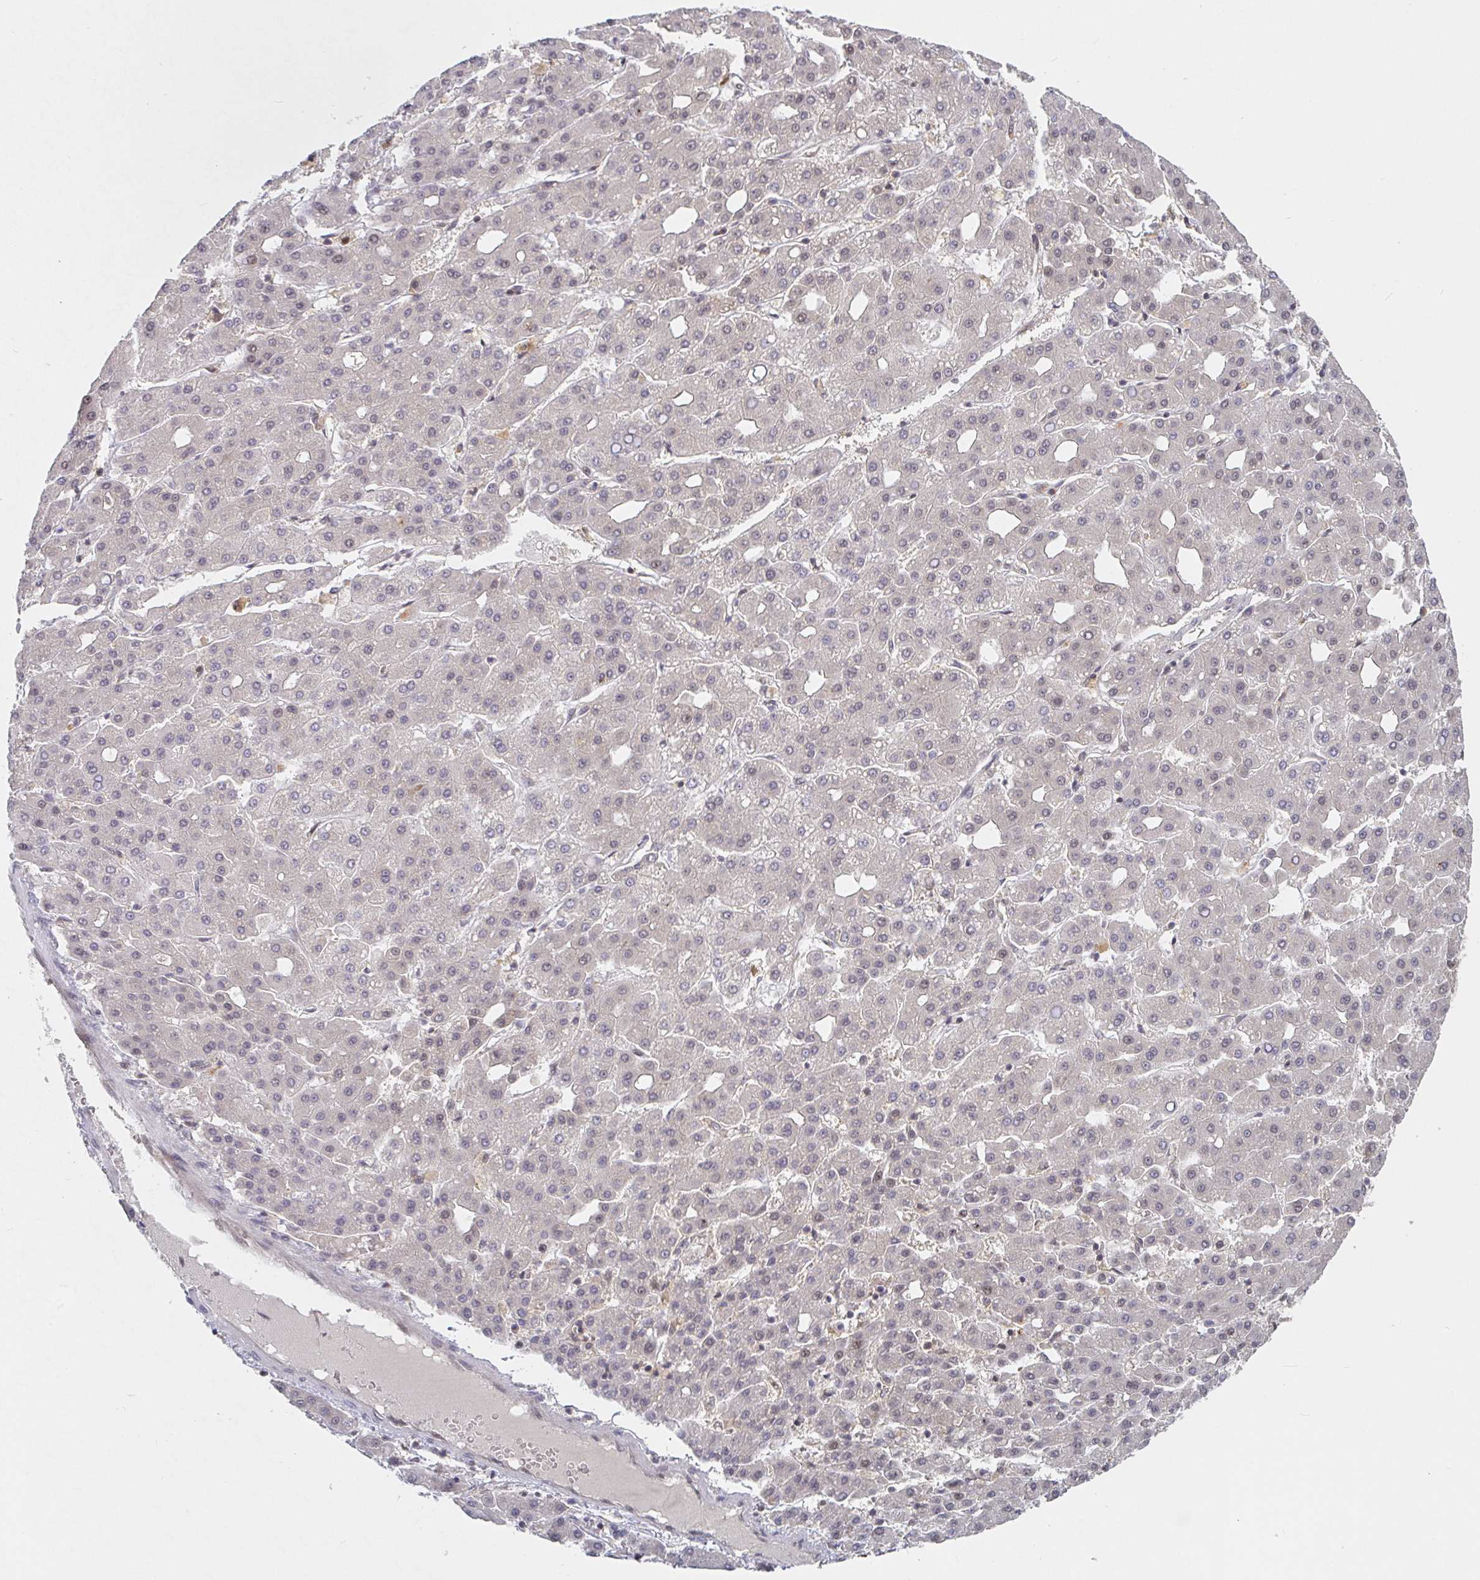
{"staining": {"intensity": "negative", "quantity": "none", "location": "none"}, "tissue": "liver cancer", "cell_type": "Tumor cells", "image_type": "cancer", "snomed": [{"axis": "morphology", "description": "Carcinoma, Hepatocellular, NOS"}, {"axis": "topography", "description": "Liver"}], "caption": "DAB (3,3'-diaminobenzidine) immunohistochemical staining of human liver hepatocellular carcinoma reveals no significant staining in tumor cells.", "gene": "ALG1", "patient": {"sex": "male", "age": 65}}